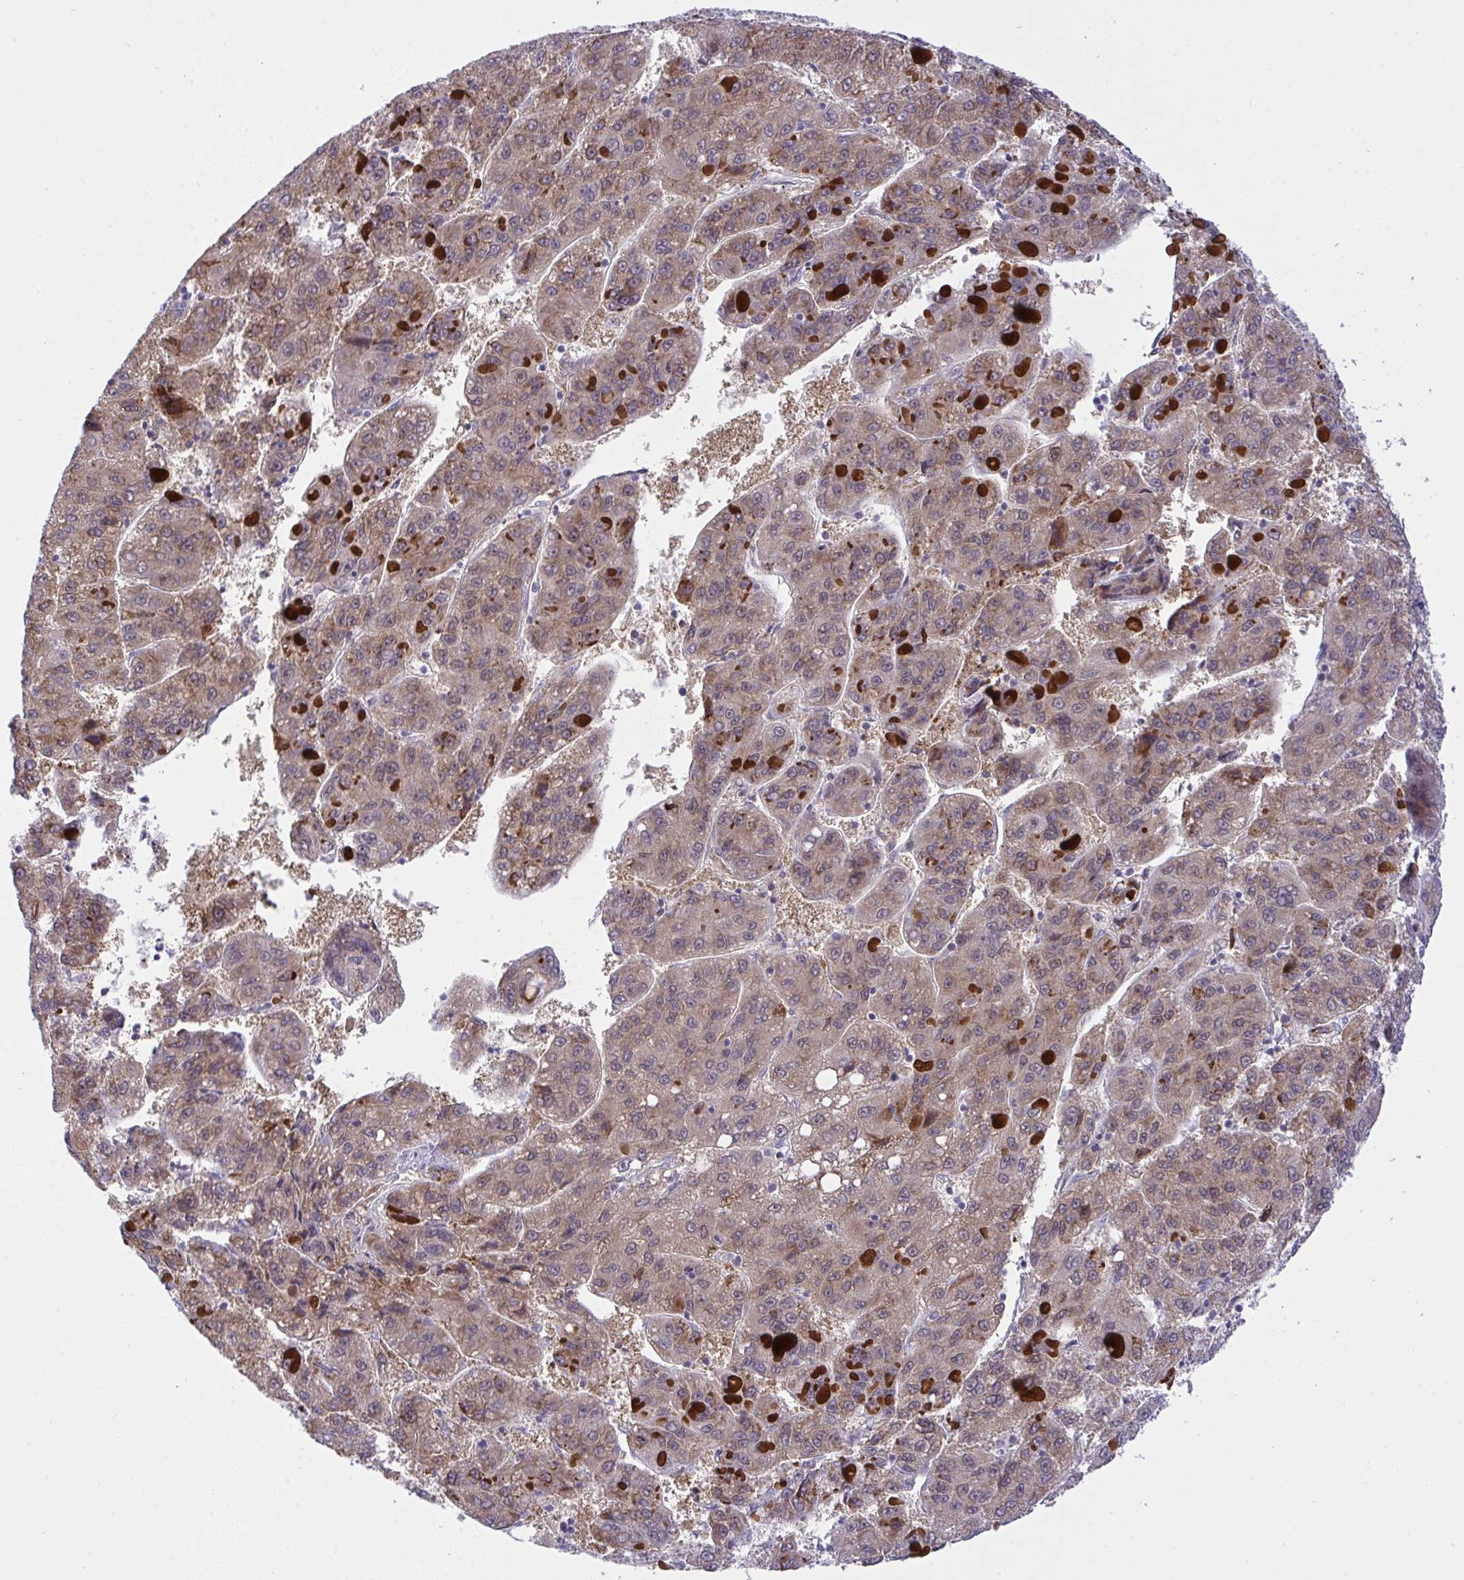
{"staining": {"intensity": "moderate", "quantity": ">75%", "location": "cytoplasmic/membranous"}, "tissue": "liver cancer", "cell_type": "Tumor cells", "image_type": "cancer", "snomed": [{"axis": "morphology", "description": "Carcinoma, Hepatocellular, NOS"}, {"axis": "topography", "description": "Liver"}], "caption": "Human liver cancer (hepatocellular carcinoma) stained for a protein (brown) shows moderate cytoplasmic/membranous positive positivity in about >75% of tumor cells.", "gene": "HOXD12", "patient": {"sex": "female", "age": 82}}